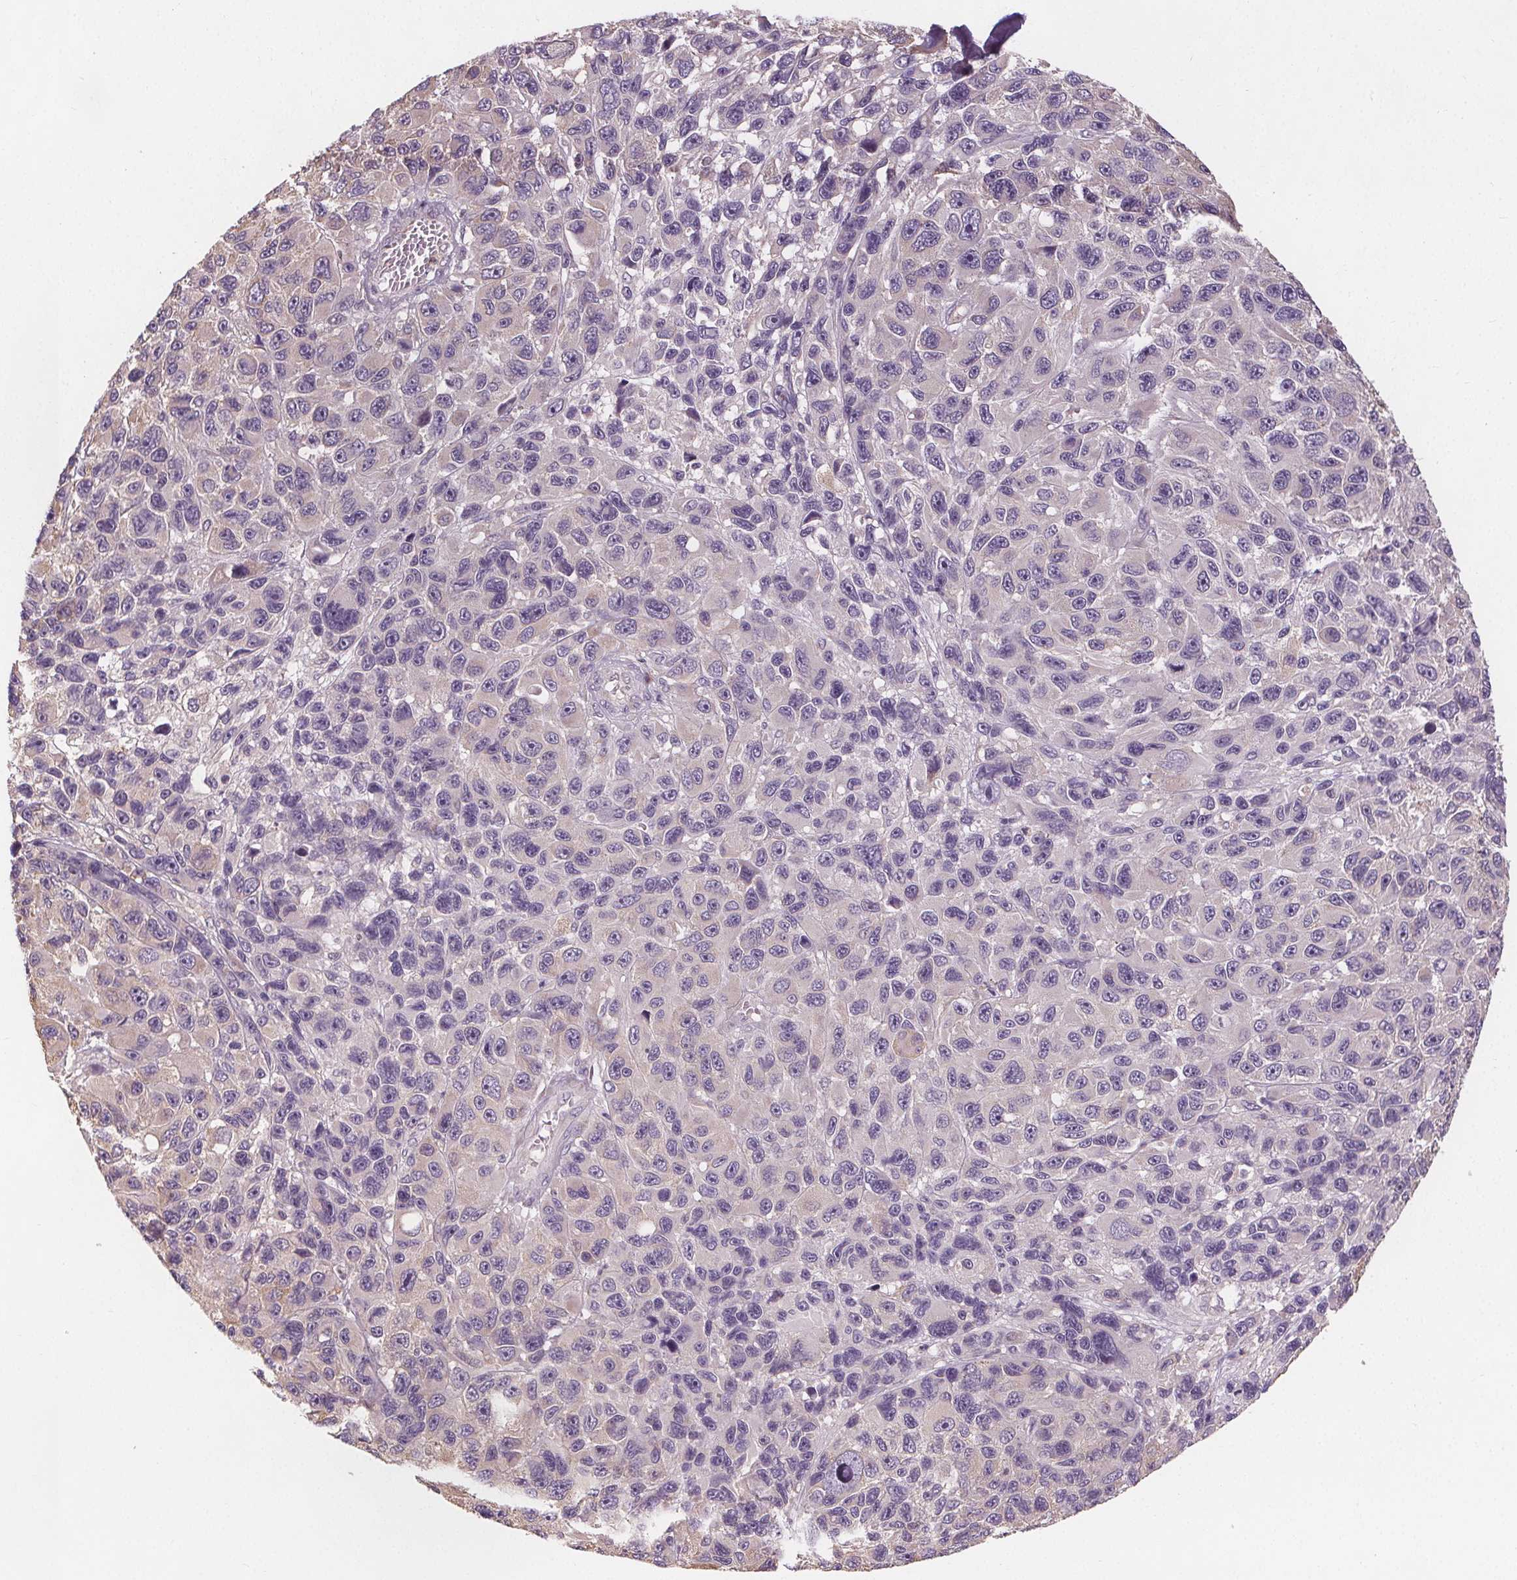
{"staining": {"intensity": "negative", "quantity": "none", "location": "none"}, "tissue": "melanoma", "cell_type": "Tumor cells", "image_type": "cancer", "snomed": [{"axis": "morphology", "description": "Malignant melanoma, NOS"}, {"axis": "topography", "description": "Skin"}], "caption": "High power microscopy histopathology image of an IHC histopathology image of melanoma, revealing no significant positivity in tumor cells.", "gene": "TMEM80", "patient": {"sex": "male", "age": 53}}